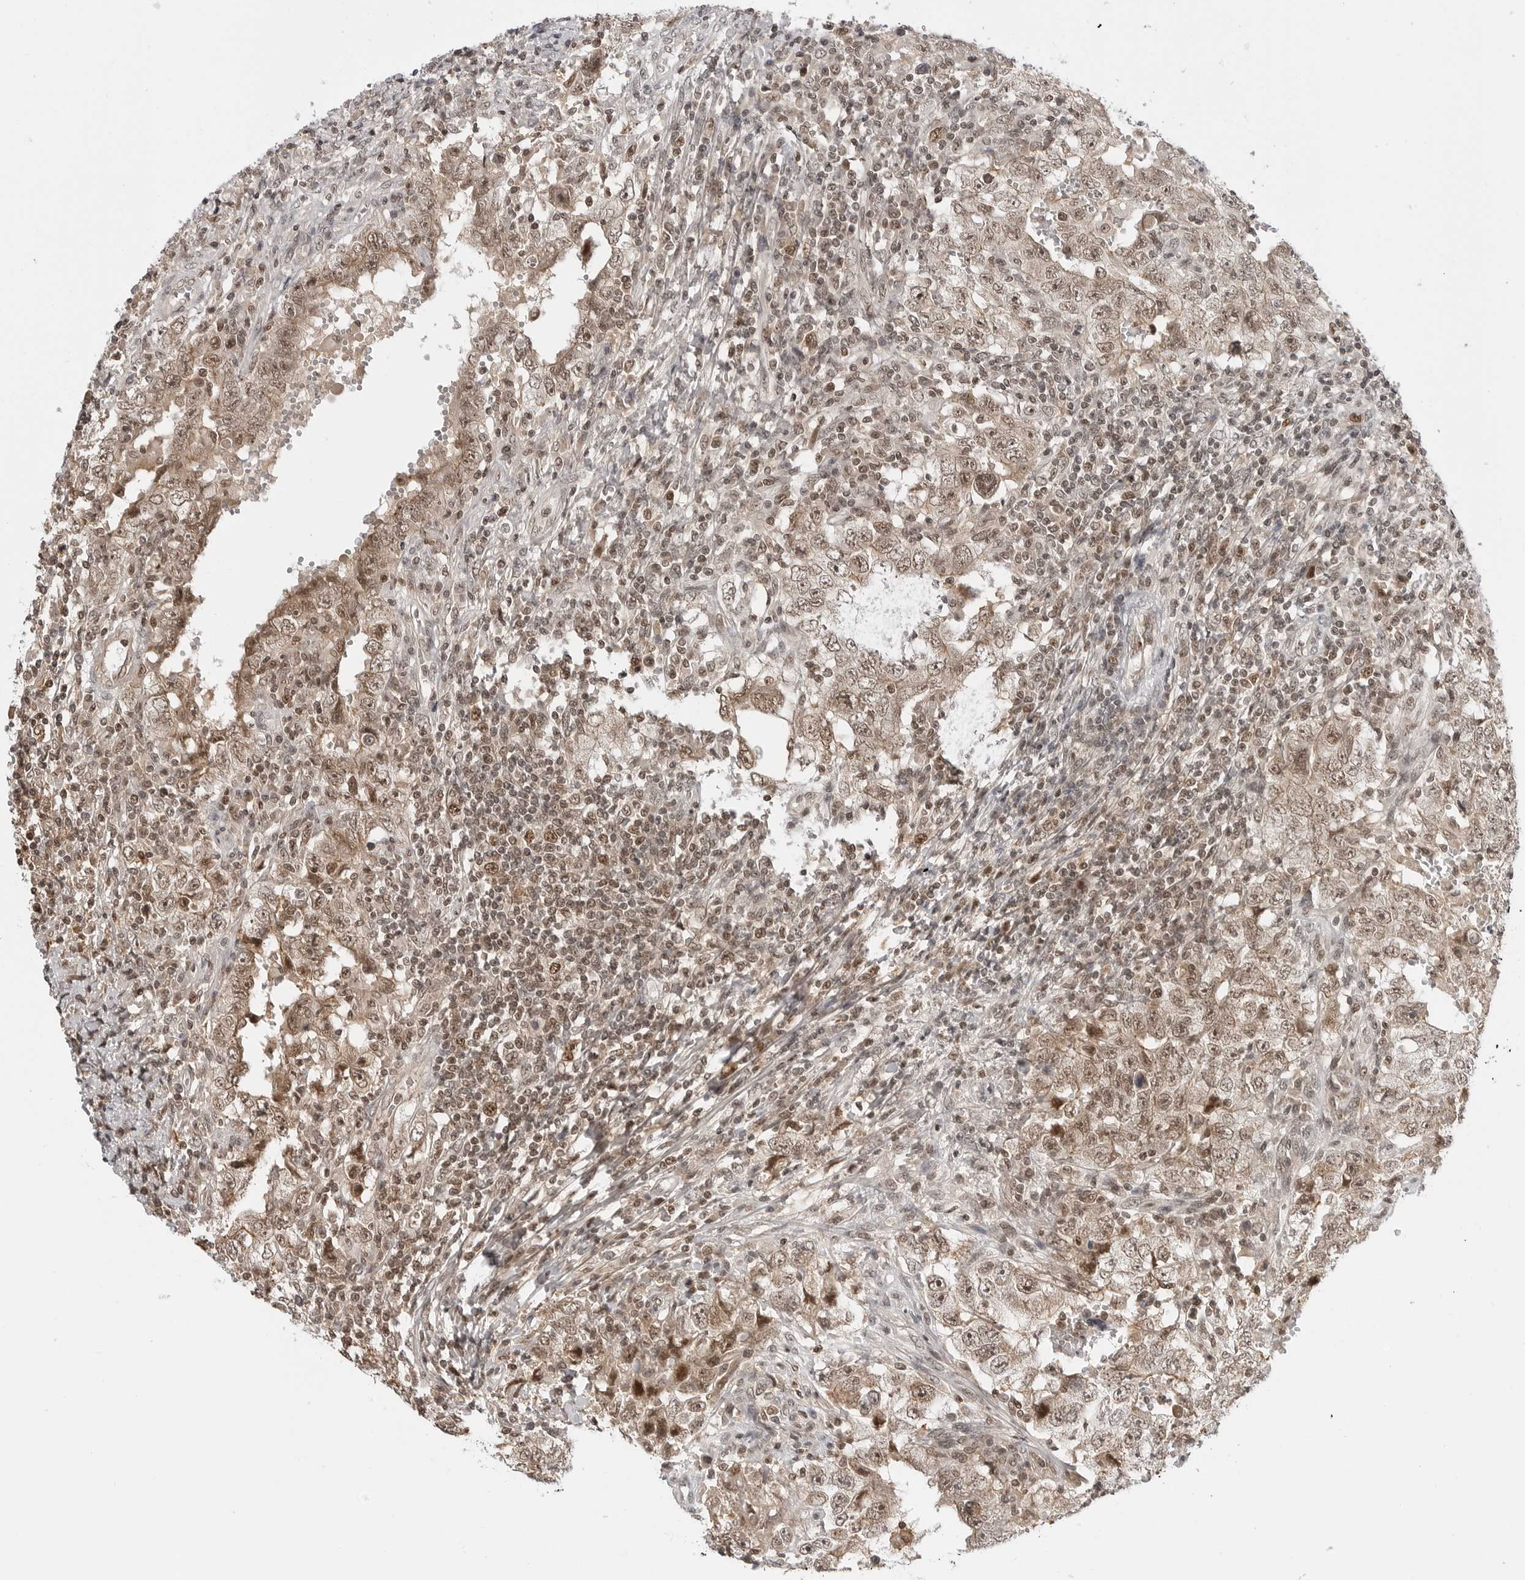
{"staining": {"intensity": "moderate", "quantity": ">75%", "location": "cytoplasmic/membranous,nuclear"}, "tissue": "testis cancer", "cell_type": "Tumor cells", "image_type": "cancer", "snomed": [{"axis": "morphology", "description": "Carcinoma, Embryonal, NOS"}, {"axis": "topography", "description": "Testis"}], "caption": "Testis embryonal carcinoma stained for a protein reveals moderate cytoplasmic/membranous and nuclear positivity in tumor cells.", "gene": "C8orf33", "patient": {"sex": "male", "age": 26}}